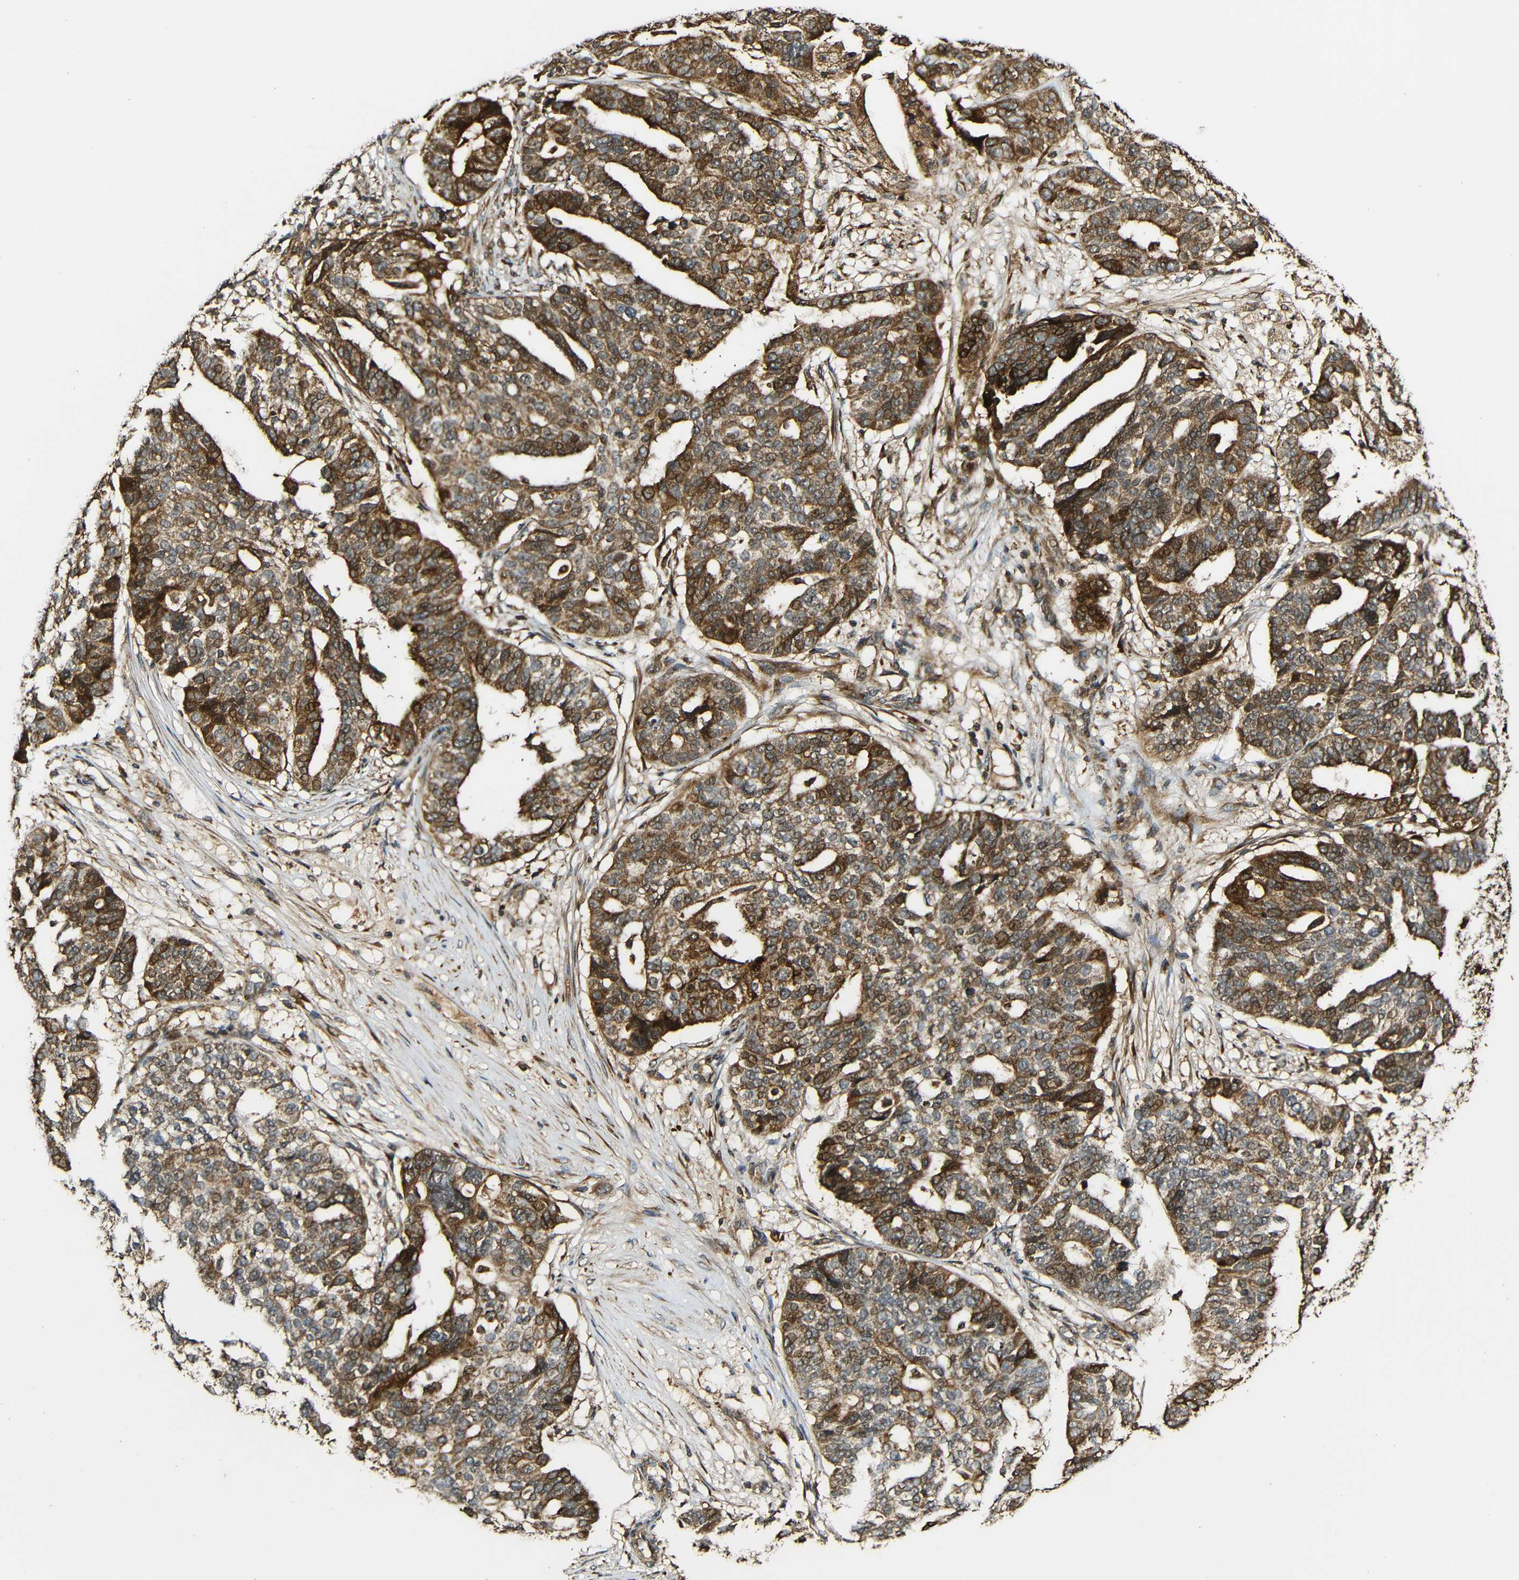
{"staining": {"intensity": "strong", "quantity": ">75%", "location": "cytoplasmic/membranous"}, "tissue": "ovarian cancer", "cell_type": "Tumor cells", "image_type": "cancer", "snomed": [{"axis": "morphology", "description": "Cystadenocarcinoma, serous, NOS"}, {"axis": "topography", "description": "Ovary"}], "caption": "This is an image of immunohistochemistry staining of ovarian serous cystadenocarcinoma, which shows strong expression in the cytoplasmic/membranous of tumor cells.", "gene": "CASP8", "patient": {"sex": "female", "age": 59}}